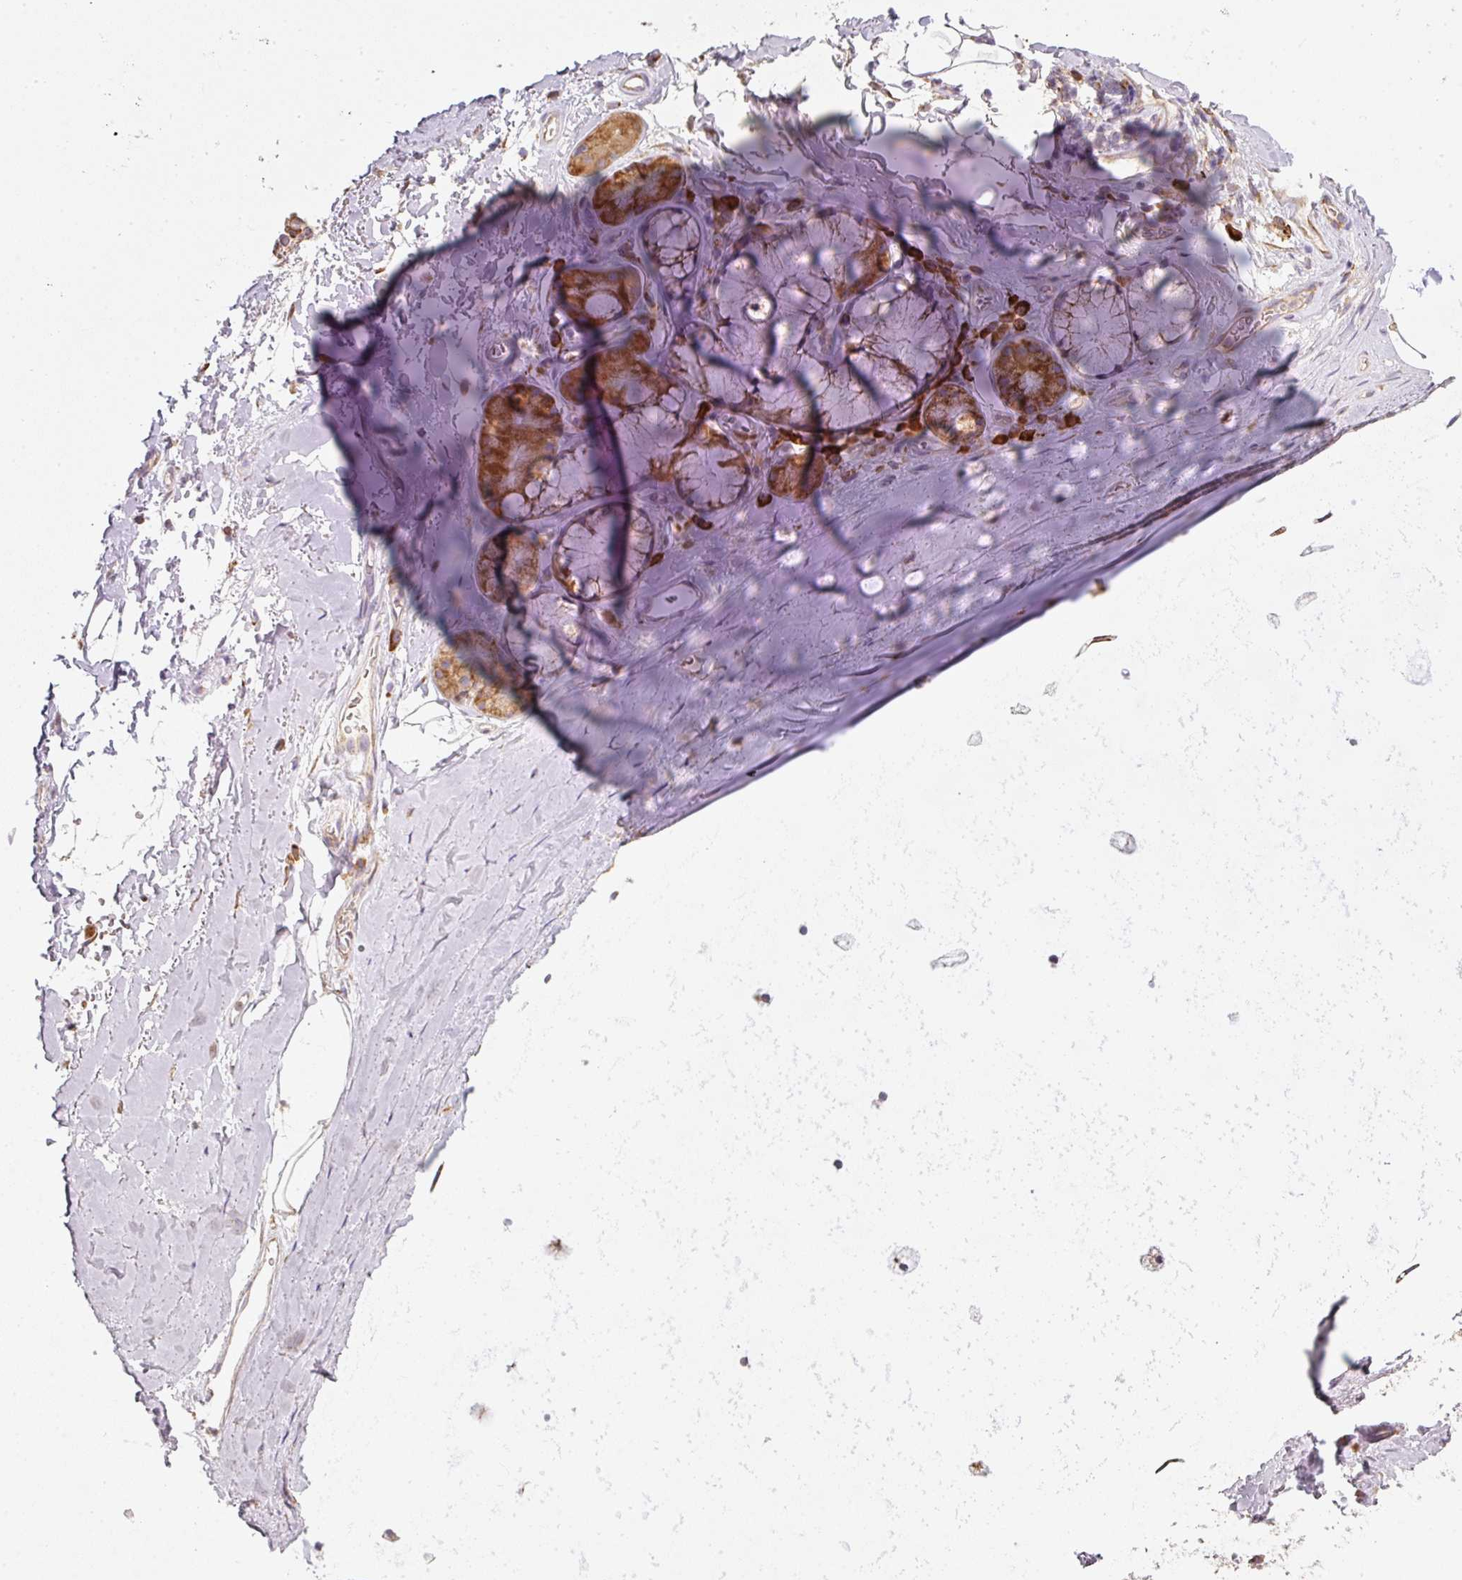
{"staining": {"intensity": "moderate", "quantity": "<25%", "location": "cytoplasmic/membranous"}, "tissue": "soft tissue", "cell_type": "Fibroblasts", "image_type": "normal", "snomed": [{"axis": "morphology", "description": "Normal tissue, NOS"}, {"axis": "topography", "description": "Cartilage tissue"}, {"axis": "topography", "description": "Bronchus"}], "caption": "Protein staining of normal soft tissue shows moderate cytoplasmic/membranous staining in about <25% of fibroblasts. The protein is stained brown, and the nuclei are stained in blue (DAB (3,3'-diaminobenzidine) IHC with brightfield microscopy, high magnification).", "gene": "MORN4", "patient": {"sex": "male", "age": 58}}